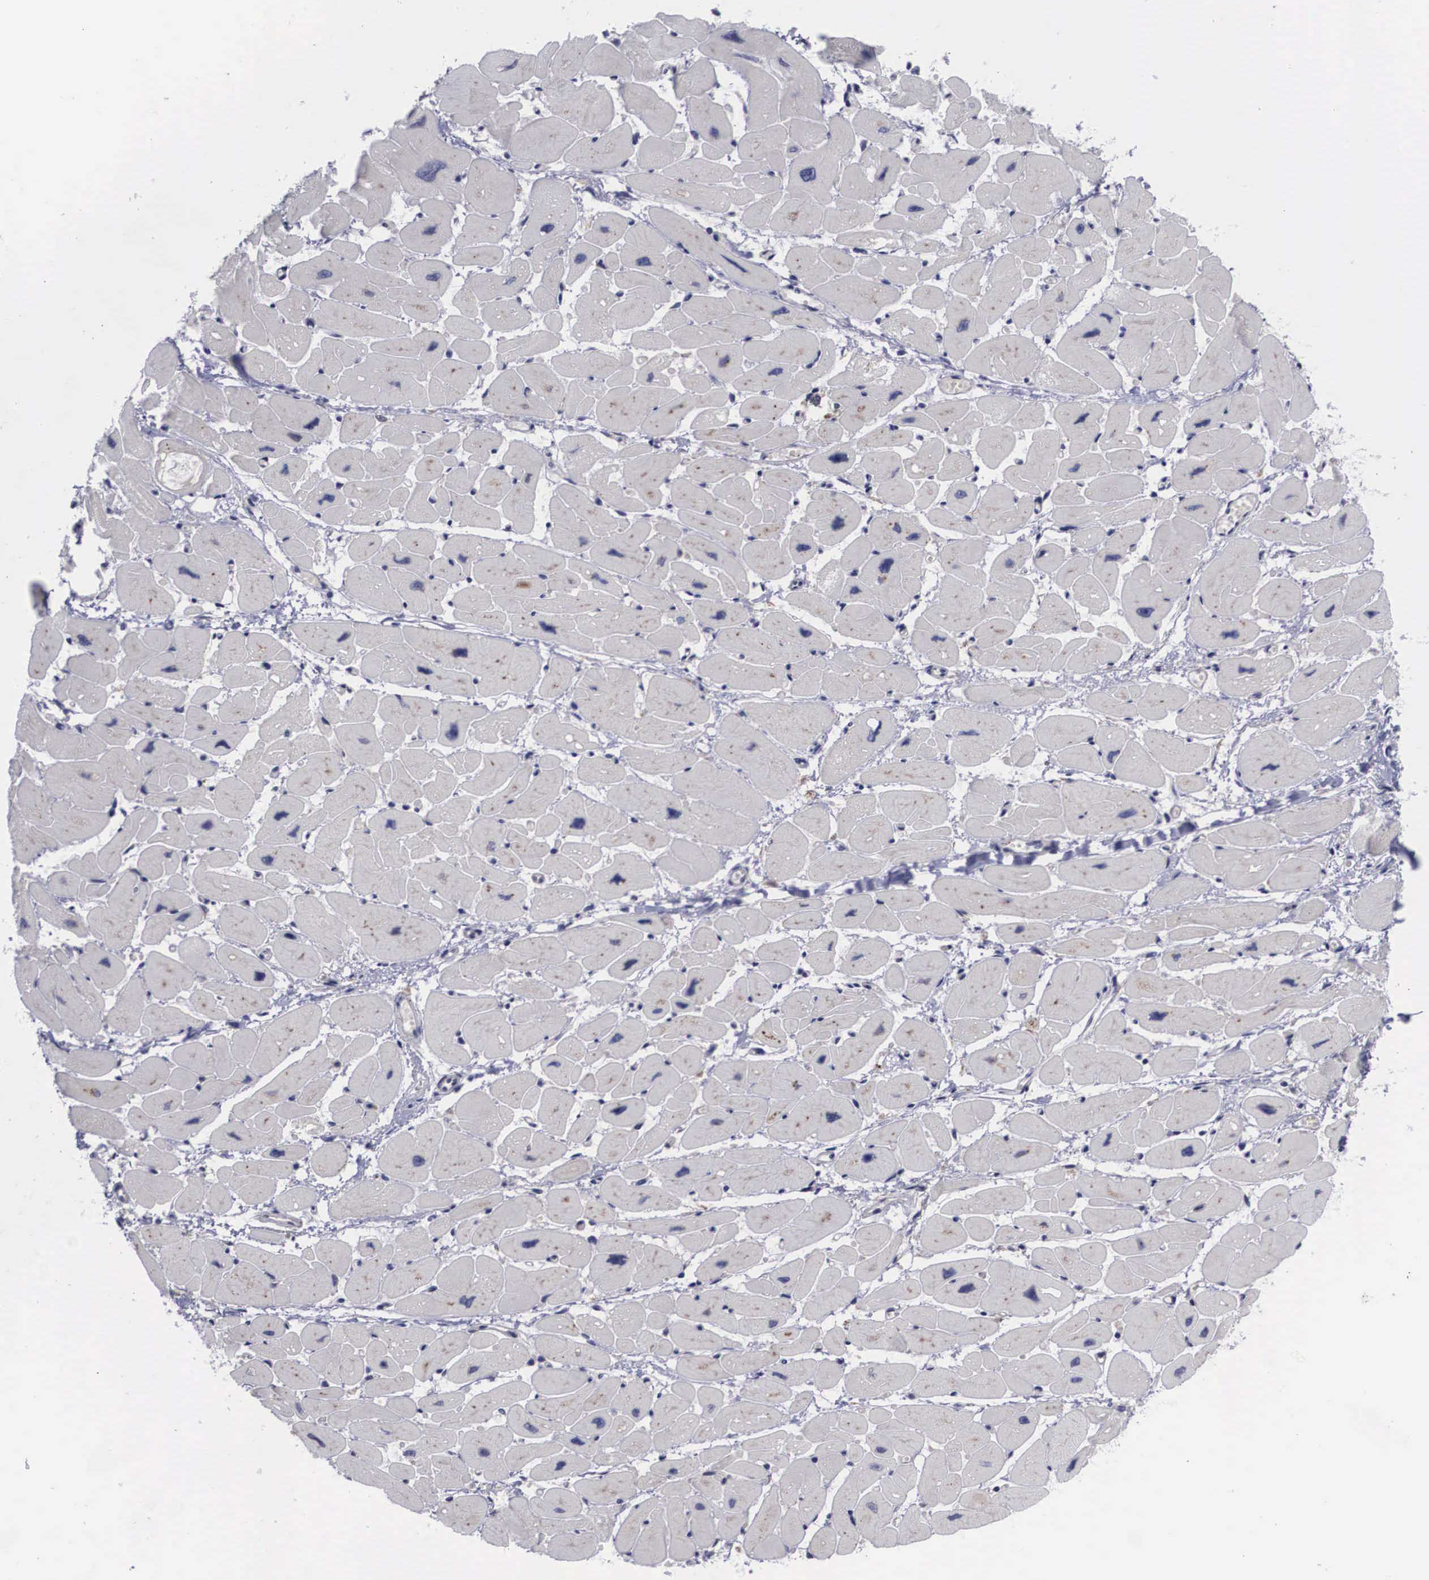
{"staining": {"intensity": "weak", "quantity": "25%-75%", "location": "cytoplasmic/membranous"}, "tissue": "heart muscle", "cell_type": "Cardiomyocytes", "image_type": "normal", "snomed": [{"axis": "morphology", "description": "Normal tissue, NOS"}, {"axis": "topography", "description": "Heart"}], "caption": "Heart muscle stained with immunohistochemistry (IHC) reveals weak cytoplasmic/membranous positivity in about 25%-75% of cardiomyocytes. (DAB = brown stain, brightfield microscopy at high magnification).", "gene": "CRELD2", "patient": {"sex": "female", "age": 54}}